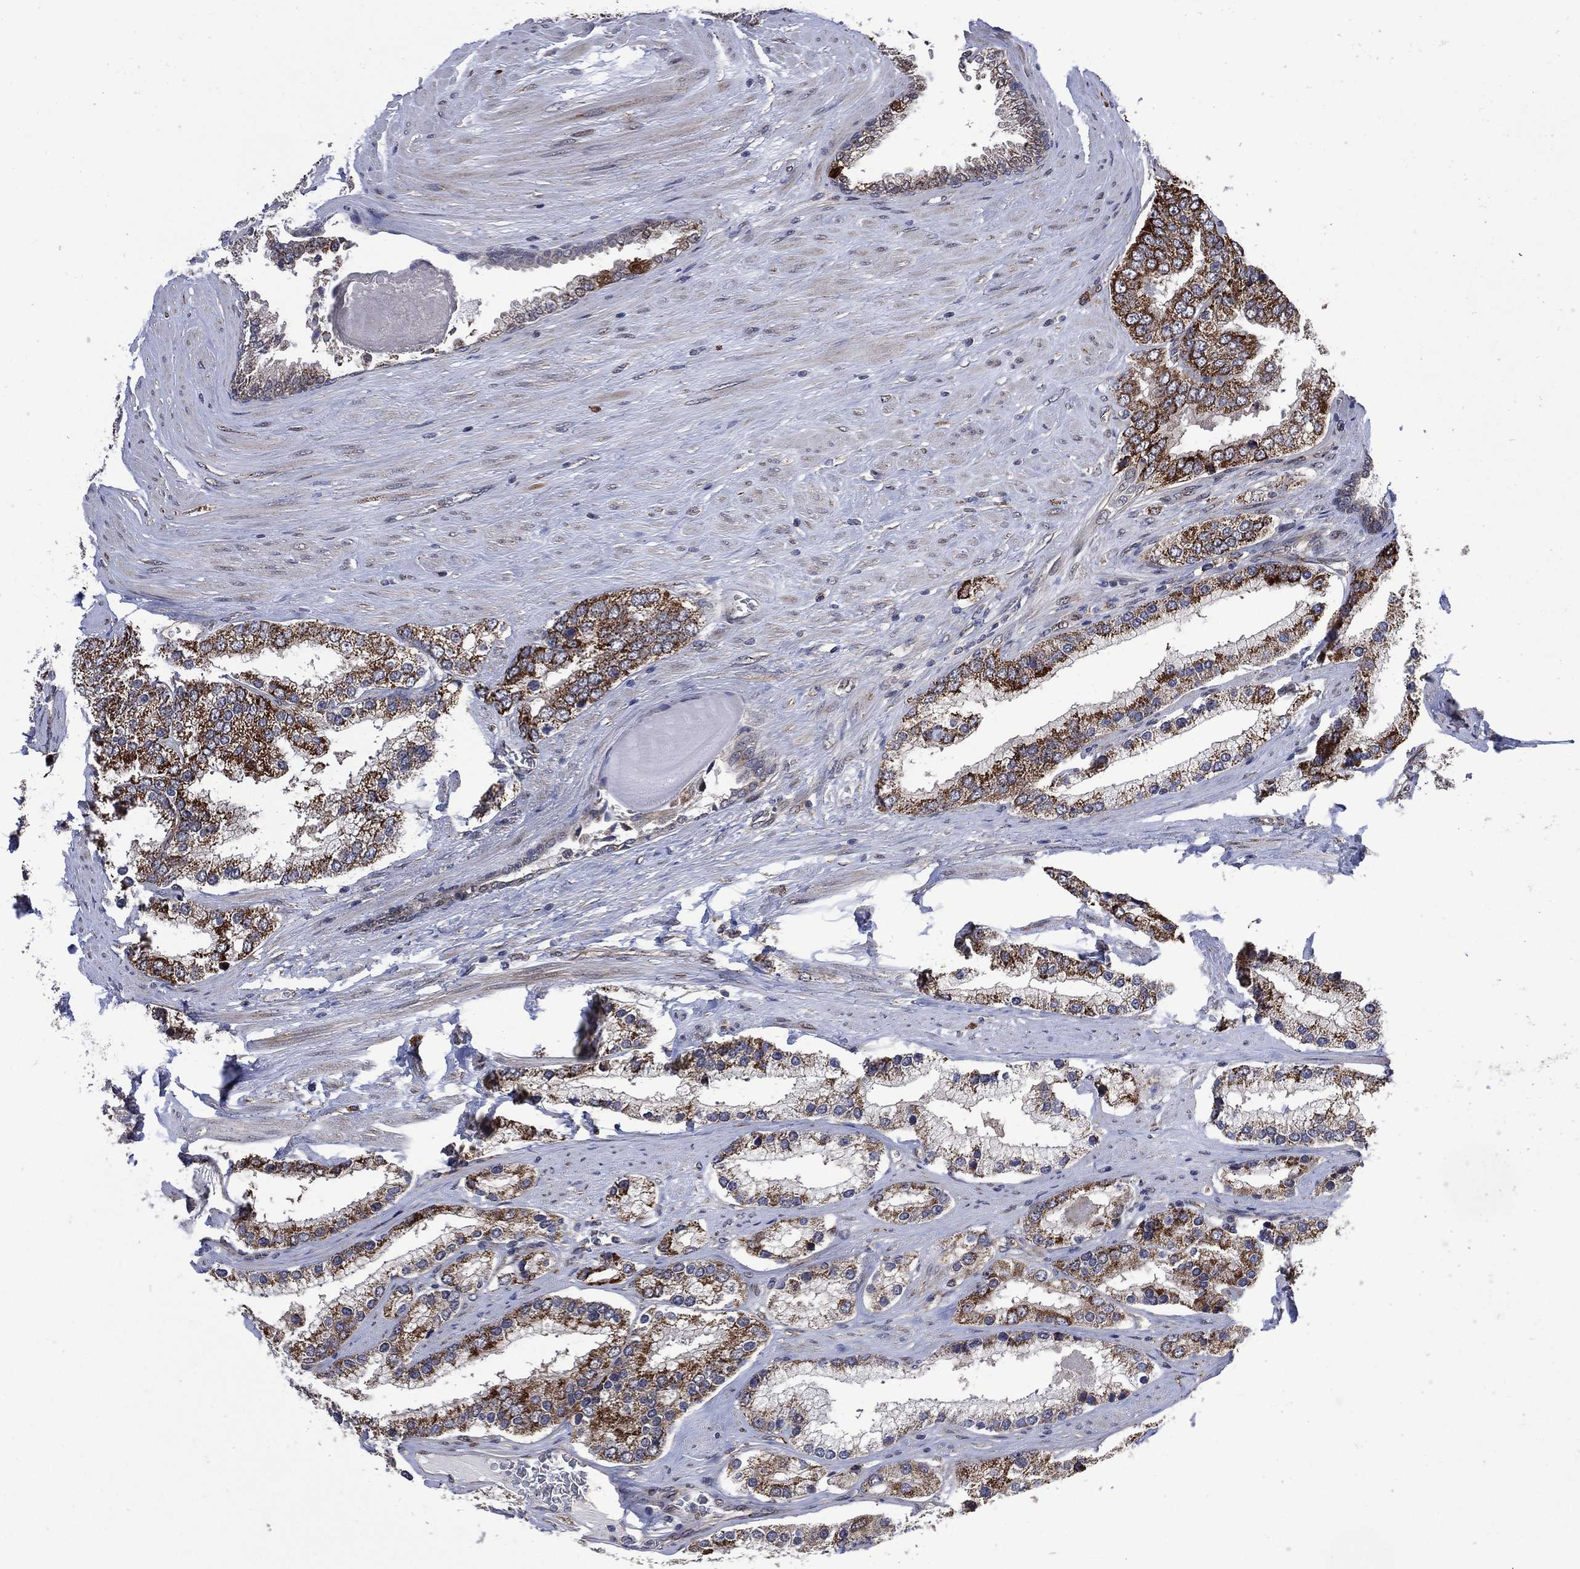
{"staining": {"intensity": "strong", "quantity": ">75%", "location": "cytoplasmic/membranous"}, "tissue": "prostate cancer", "cell_type": "Tumor cells", "image_type": "cancer", "snomed": [{"axis": "morphology", "description": "Adenocarcinoma, Low grade"}, {"axis": "topography", "description": "Prostate"}], "caption": "This image exhibits prostate adenocarcinoma (low-grade) stained with immunohistochemistry (IHC) to label a protein in brown. The cytoplasmic/membranous of tumor cells show strong positivity for the protein. Nuclei are counter-stained blue.", "gene": "HTD2", "patient": {"sex": "male", "age": 69}}